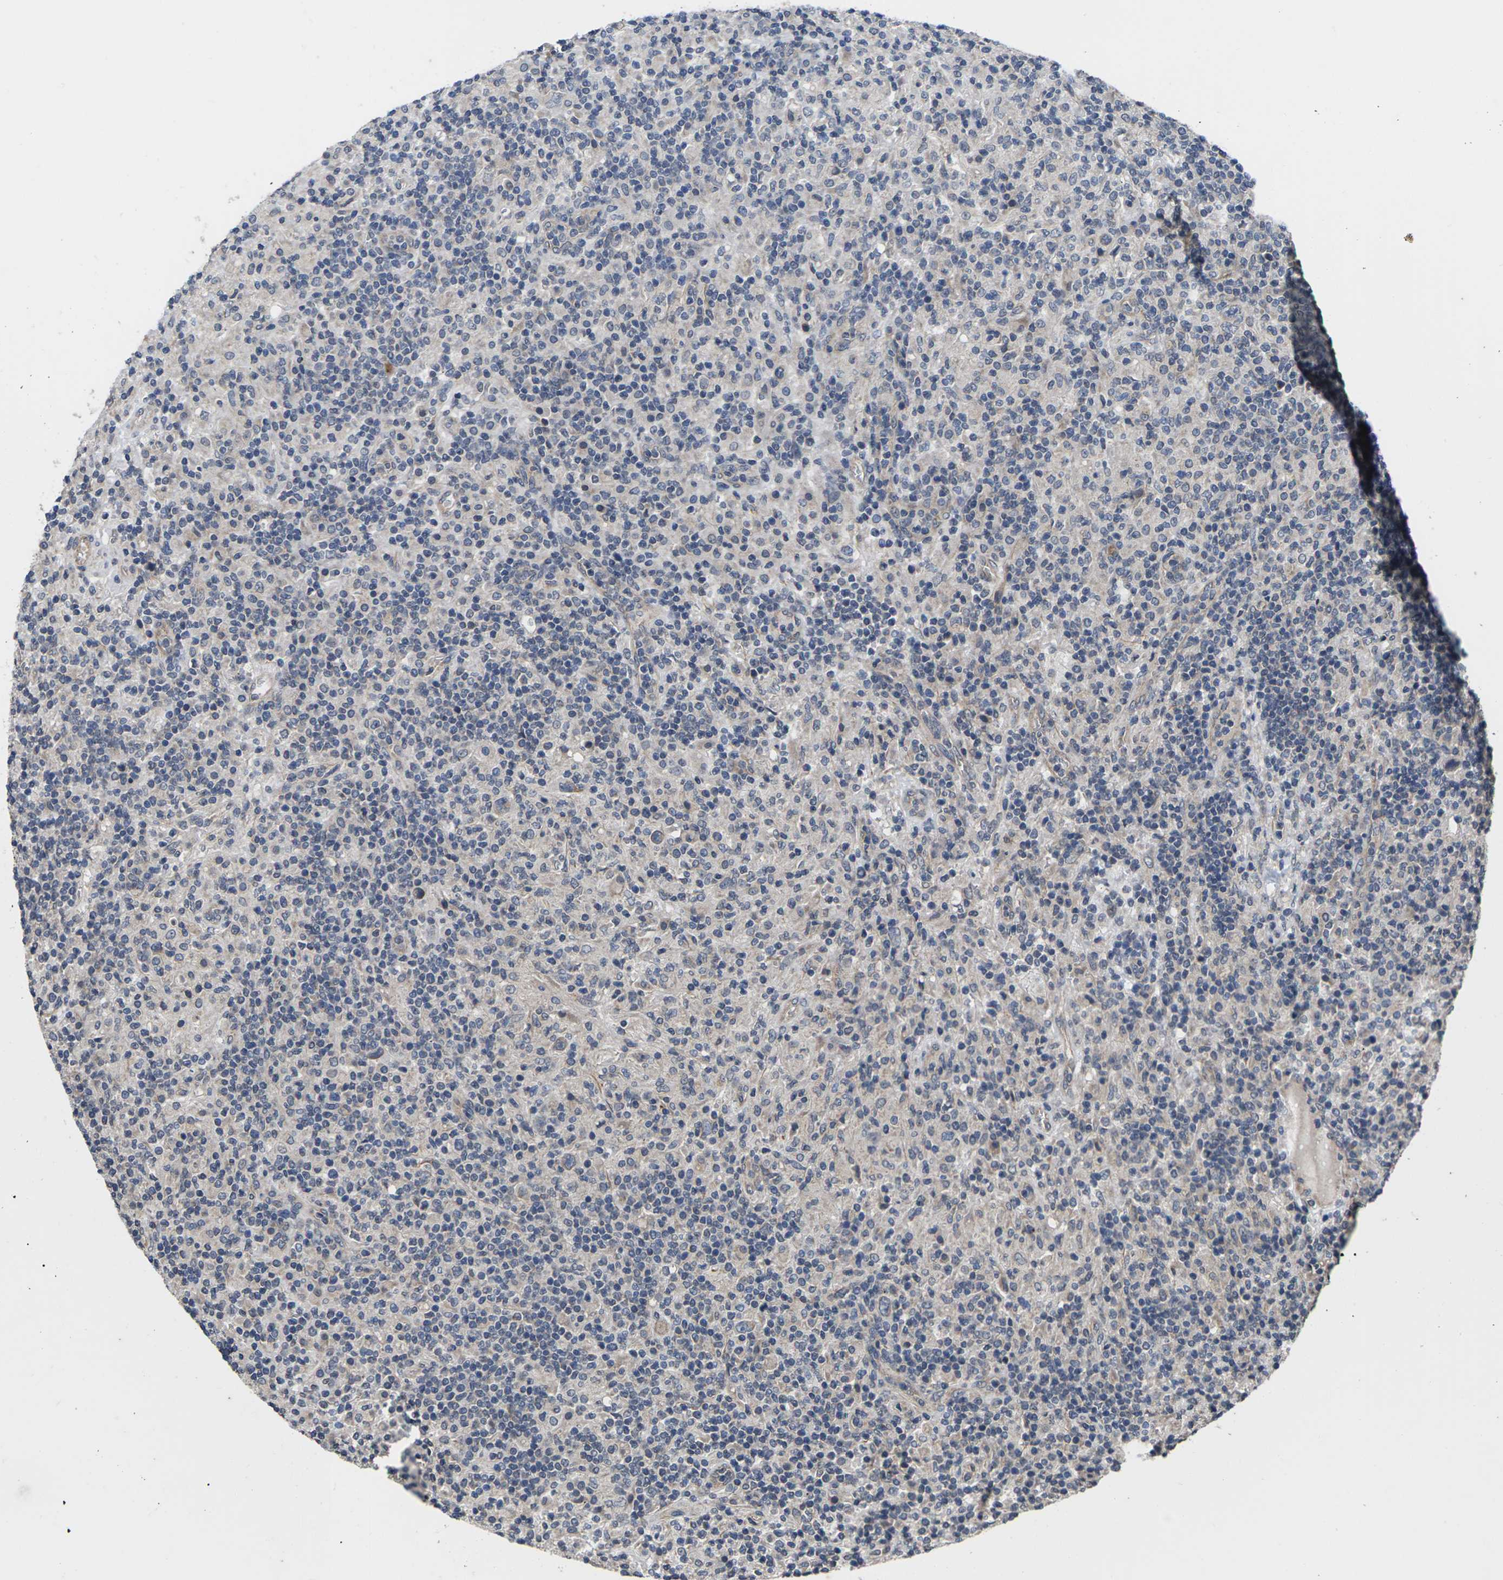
{"staining": {"intensity": "weak", "quantity": ">75%", "location": "cytoplasmic/membranous"}, "tissue": "lymphoma", "cell_type": "Tumor cells", "image_type": "cancer", "snomed": [{"axis": "morphology", "description": "Hodgkin's disease, NOS"}, {"axis": "topography", "description": "Lymph node"}], "caption": "Lymphoma stained with immunohistochemistry exhibits weak cytoplasmic/membranous expression in about >75% of tumor cells.", "gene": "DKK2", "patient": {"sex": "male", "age": 70}}